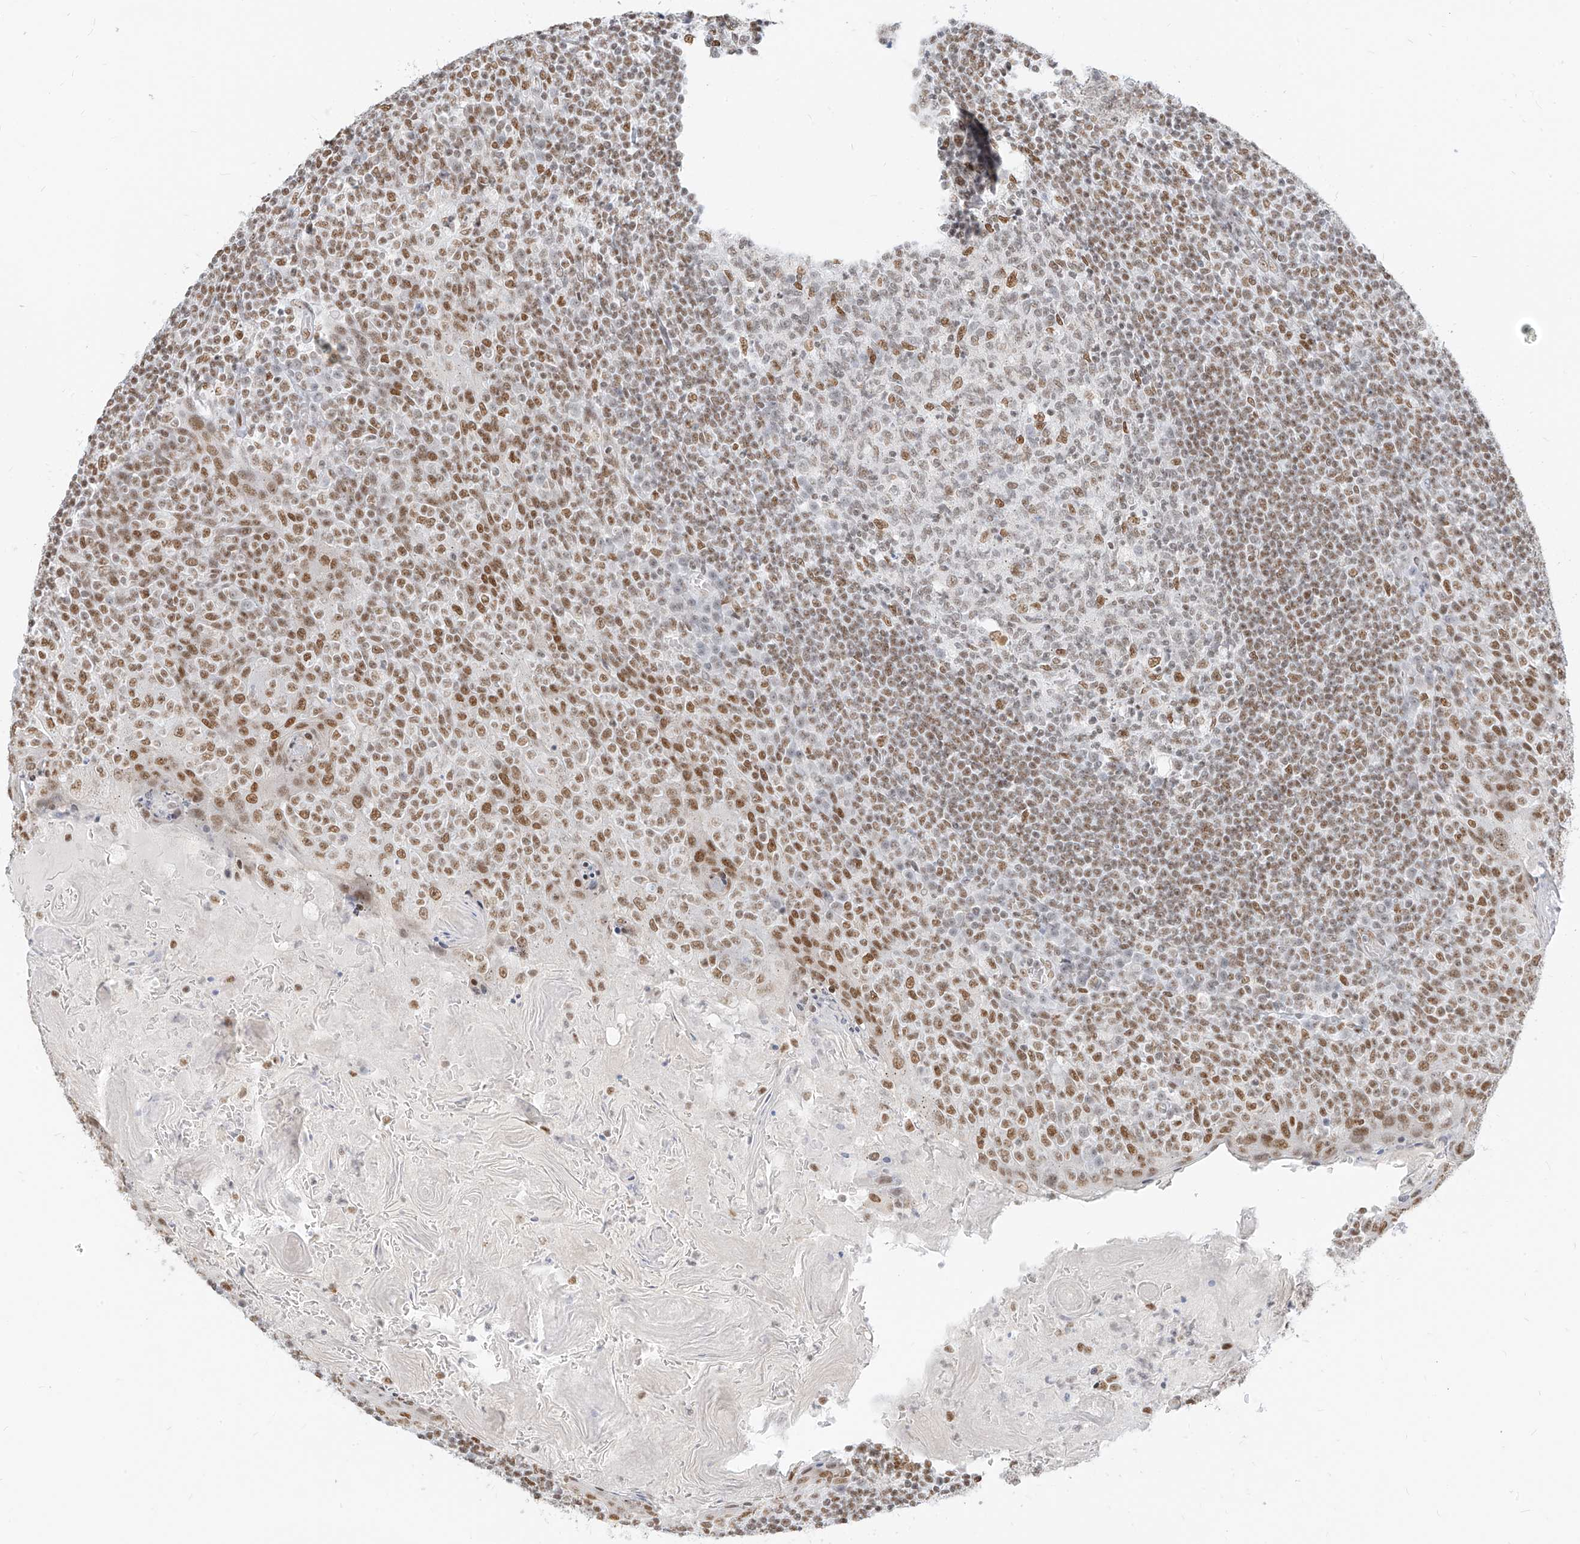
{"staining": {"intensity": "moderate", "quantity": "<25%", "location": "nuclear"}, "tissue": "tonsil", "cell_type": "Germinal center cells", "image_type": "normal", "snomed": [{"axis": "morphology", "description": "Normal tissue, NOS"}, {"axis": "topography", "description": "Tonsil"}], "caption": "Immunohistochemistry (IHC) image of normal tonsil: human tonsil stained using IHC exhibits low levels of moderate protein expression localized specifically in the nuclear of germinal center cells, appearing as a nuclear brown color.", "gene": "SMARCA2", "patient": {"sex": "female", "age": 19}}